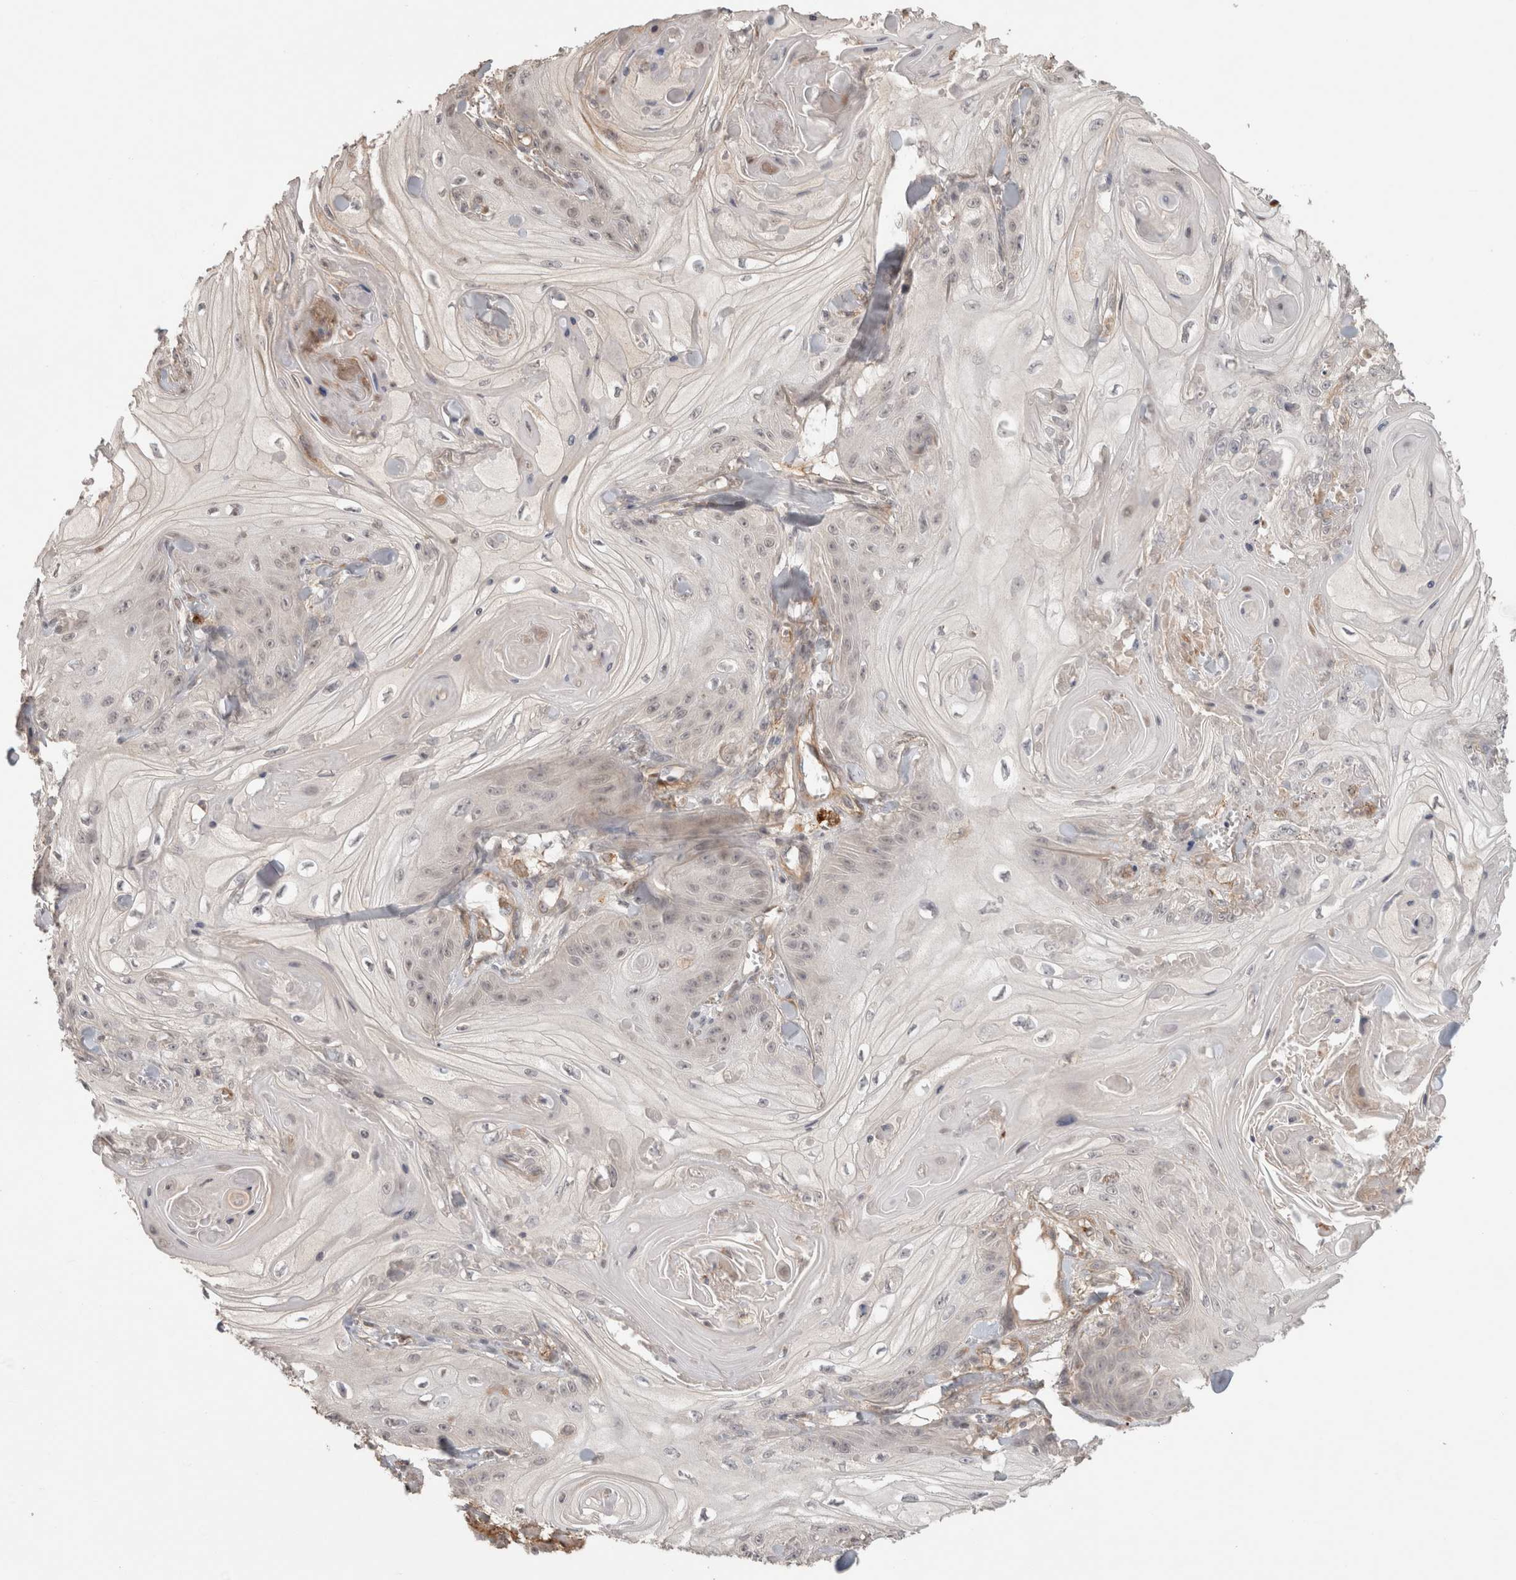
{"staining": {"intensity": "negative", "quantity": "none", "location": "none"}, "tissue": "skin cancer", "cell_type": "Tumor cells", "image_type": "cancer", "snomed": [{"axis": "morphology", "description": "Squamous cell carcinoma, NOS"}, {"axis": "topography", "description": "Skin"}], "caption": "The micrograph reveals no staining of tumor cells in skin cancer. (Stains: DAB (3,3'-diaminobenzidine) immunohistochemistry (IHC) with hematoxylin counter stain, Microscopy: brightfield microscopy at high magnification).", "gene": "HSPG2", "patient": {"sex": "male", "age": 74}}